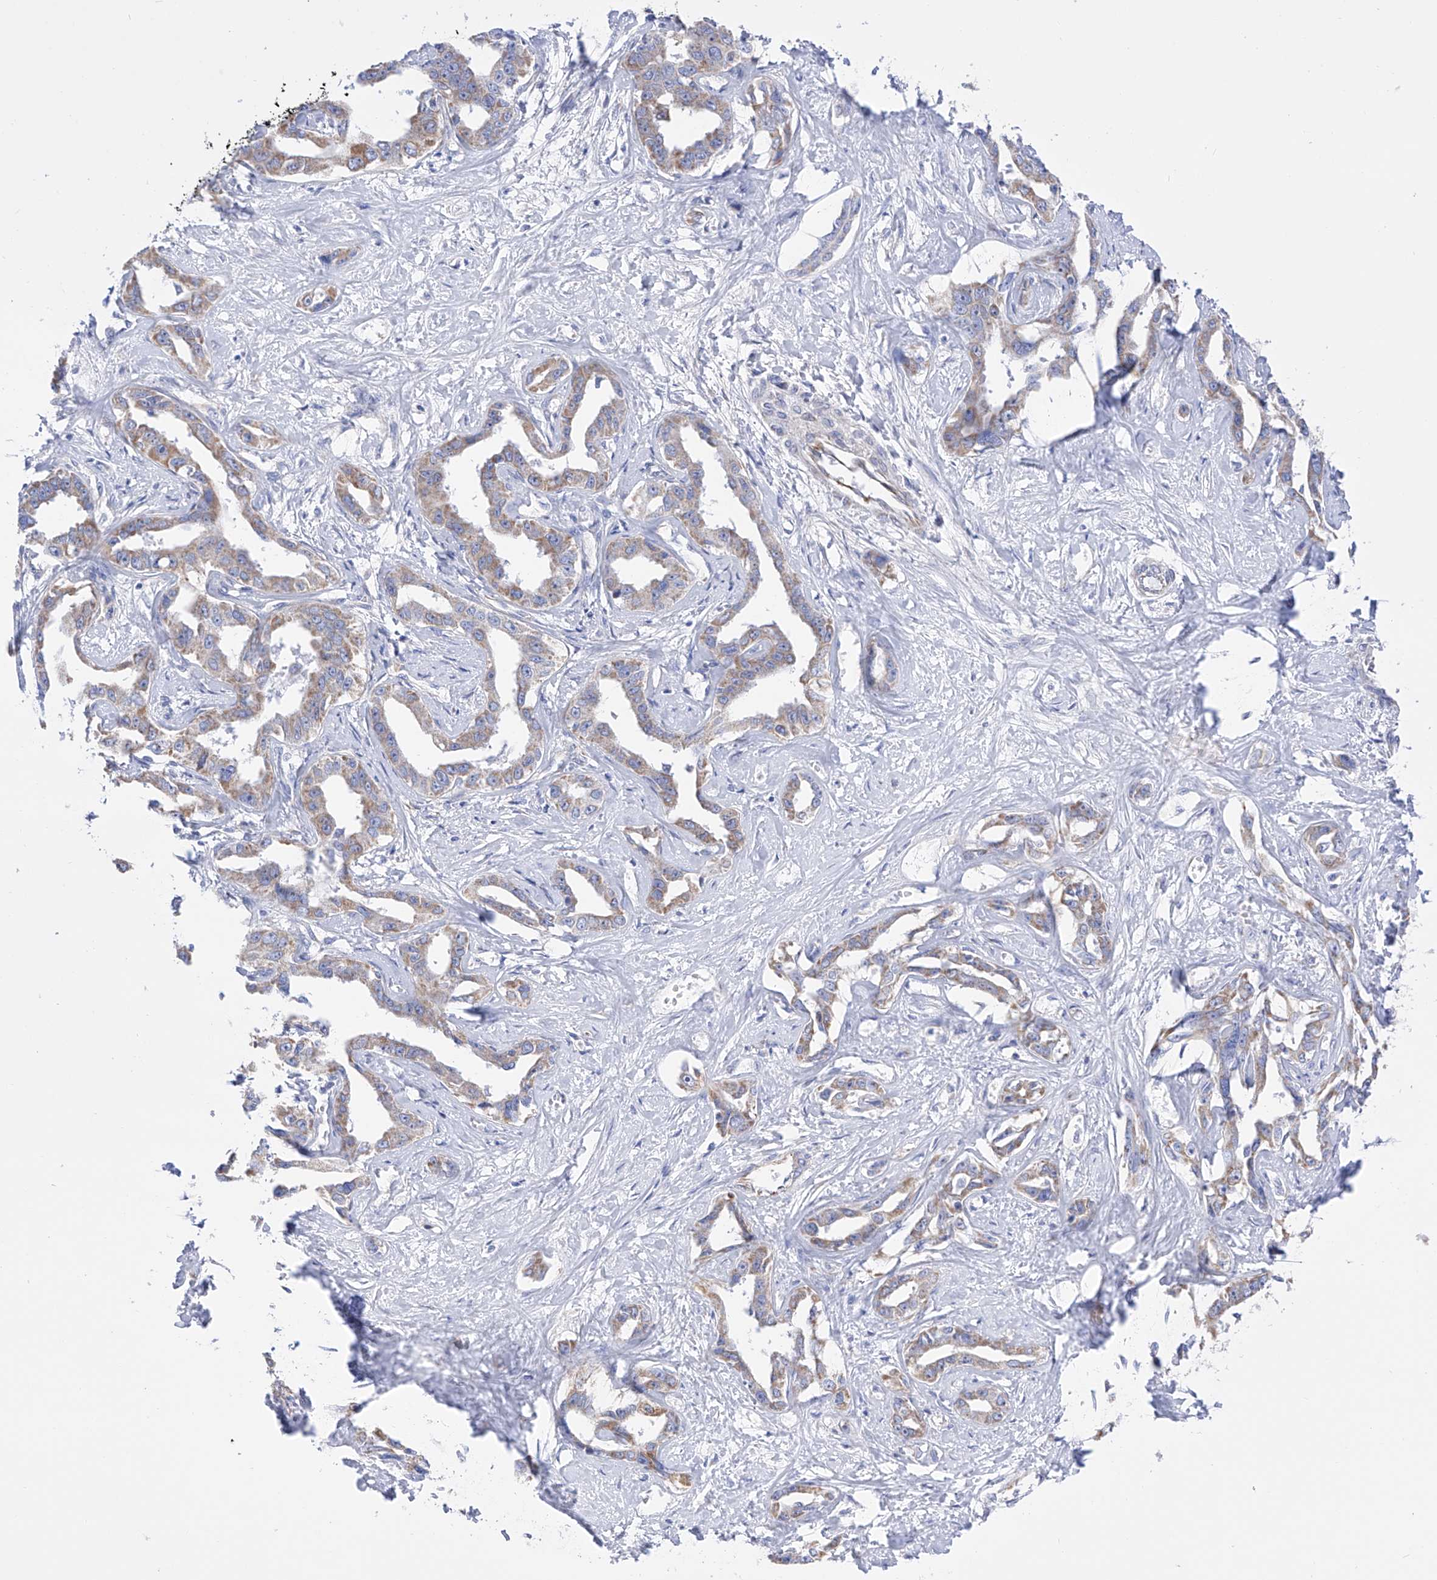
{"staining": {"intensity": "weak", "quantity": ">75%", "location": "cytoplasmic/membranous"}, "tissue": "liver cancer", "cell_type": "Tumor cells", "image_type": "cancer", "snomed": [{"axis": "morphology", "description": "Cholangiocarcinoma"}, {"axis": "topography", "description": "Liver"}], "caption": "This is an image of immunohistochemistry staining of liver cholangiocarcinoma, which shows weak staining in the cytoplasmic/membranous of tumor cells.", "gene": "FLG", "patient": {"sex": "male", "age": 59}}